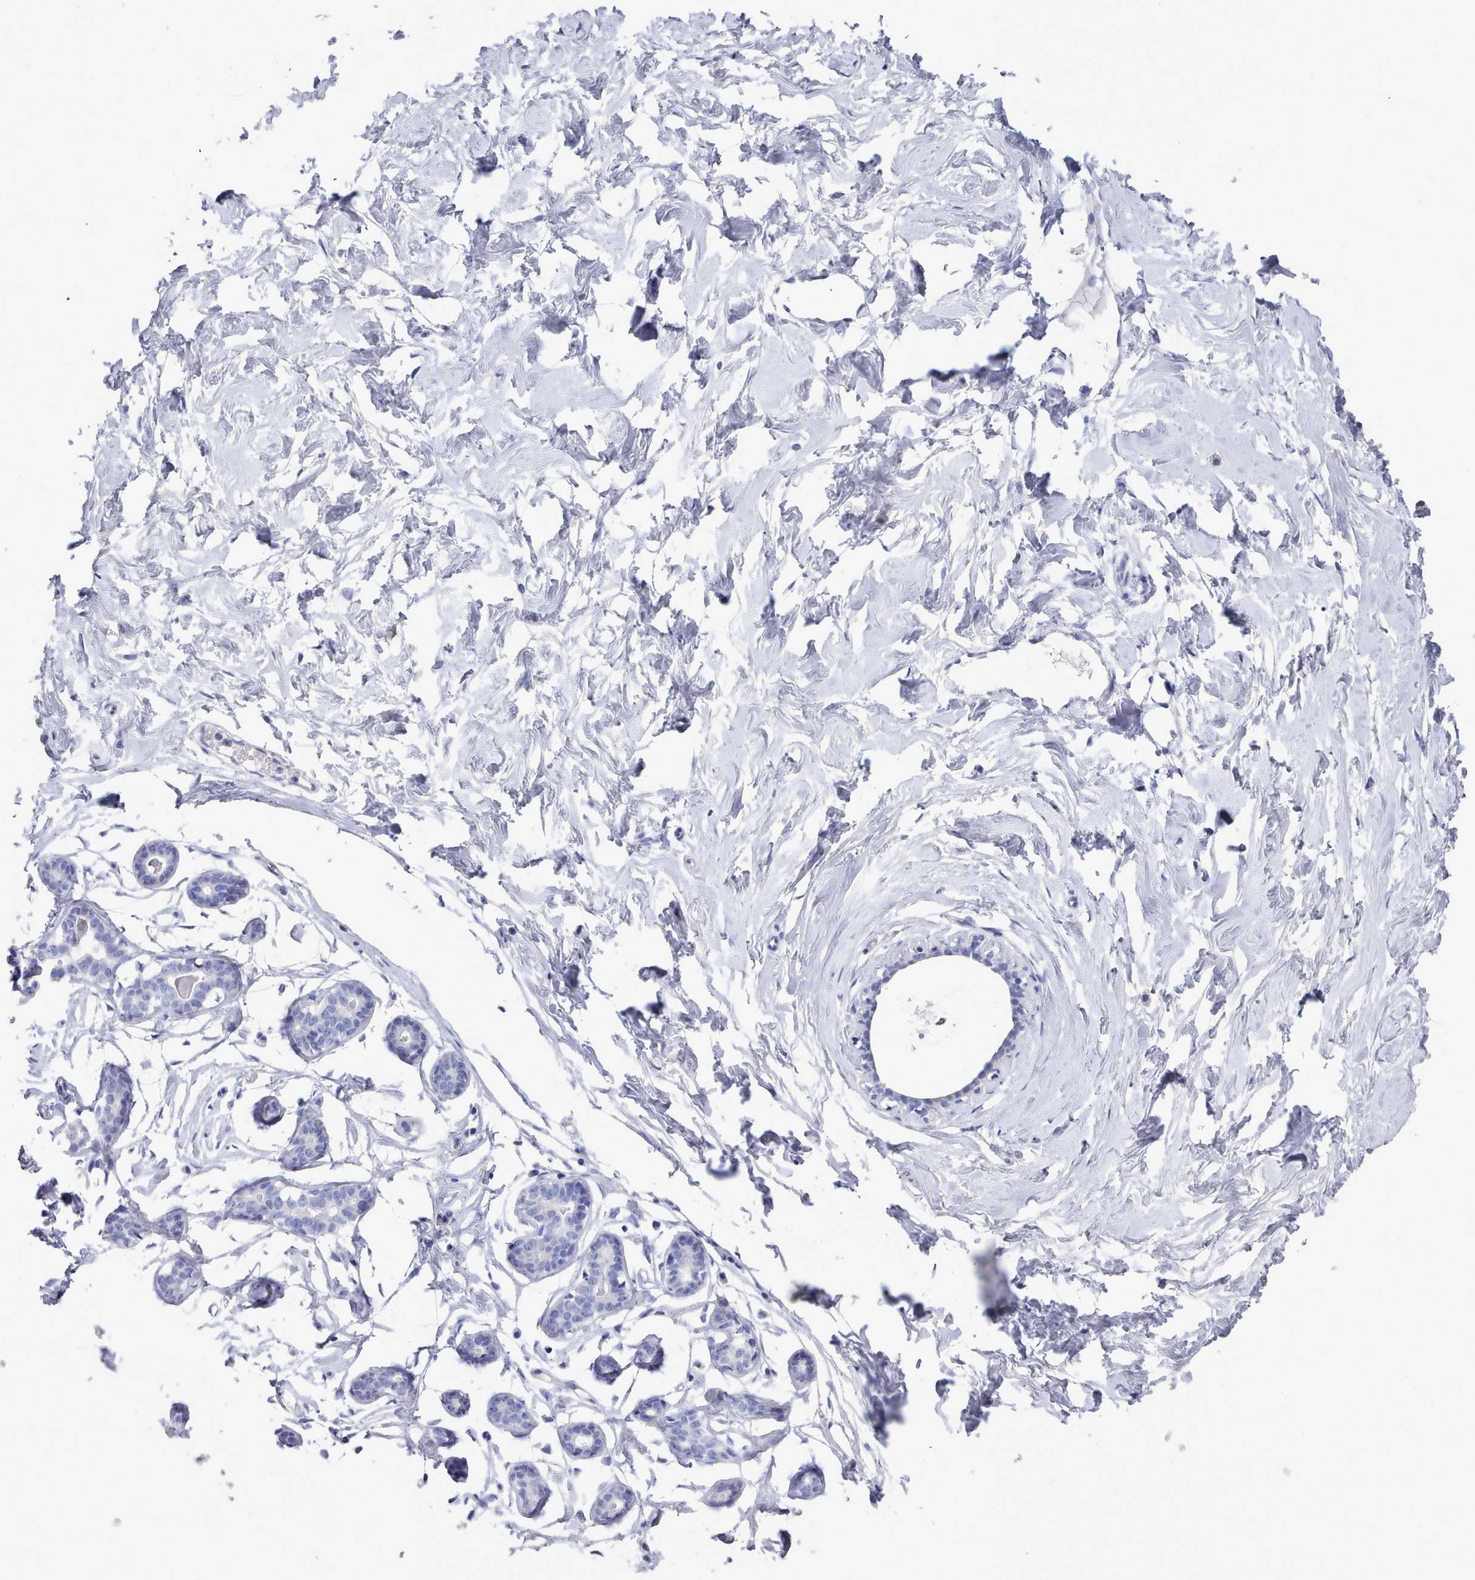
{"staining": {"intensity": "negative", "quantity": "none", "location": "none"}, "tissue": "breast", "cell_type": "Adipocytes", "image_type": "normal", "snomed": [{"axis": "morphology", "description": "Normal tissue, NOS"}, {"axis": "morphology", "description": "Adenoma, NOS"}, {"axis": "topography", "description": "Breast"}], "caption": "Immunohistochemical staining of normal breast reveals no significant positivity in adipocytes.", "gene": "ENSG00000285188", "patient": {"sex": "female", "age": 23}}